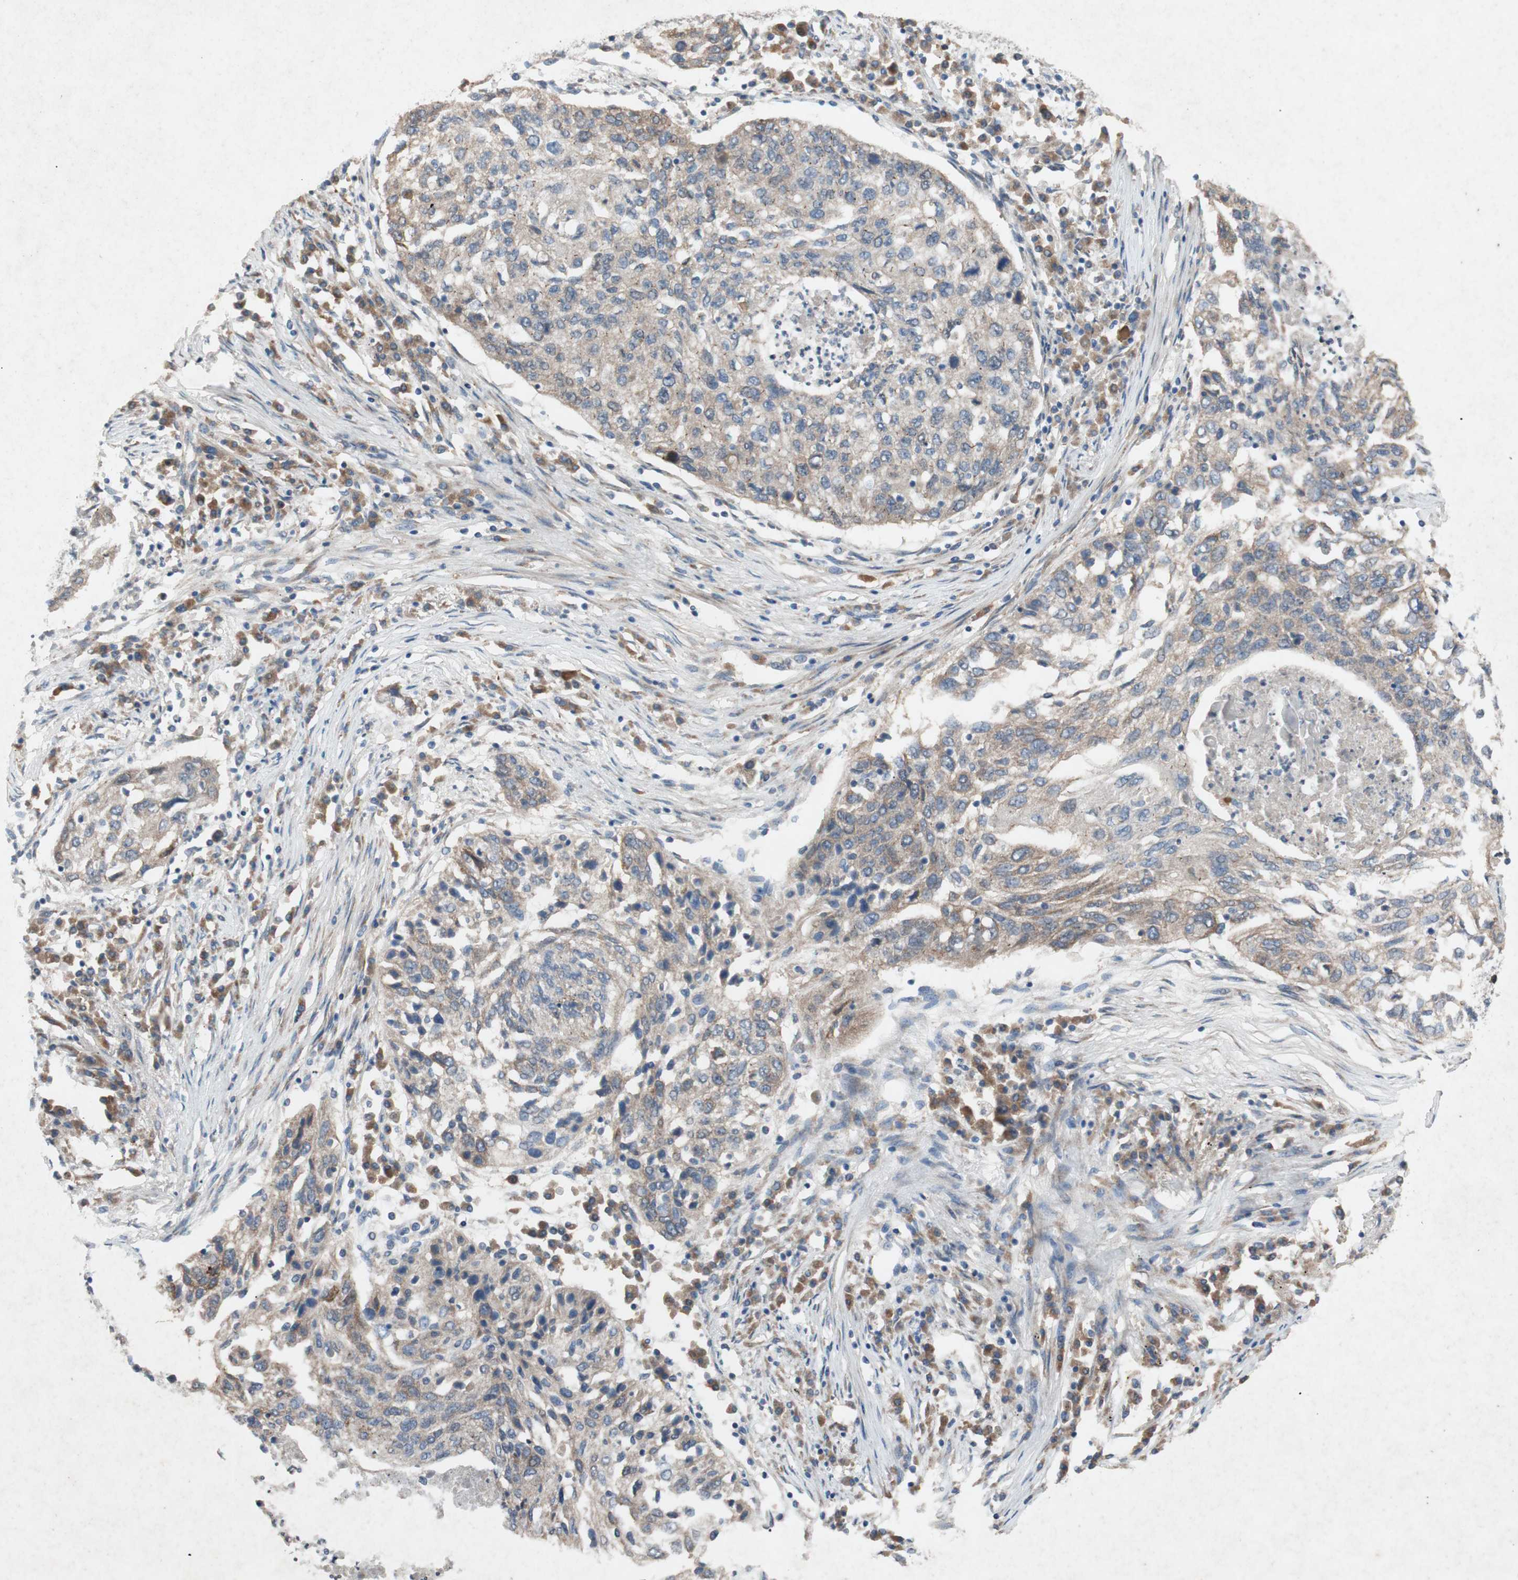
{"staining": {"intensity": "weak", "quantity": ">75%", "location": "cytoplasmic/membranous"}, "tissue": "lung cancer", "cell_type": "Tumor cells", "image_type": "cancer", "snomed": [{"axis": "morphology", "description": "Squamous cell carcinoma, NOS"}, {"axis": "topography", "description": "Lung"}], "caption": "A micrograph of lung cancer stained for a protein shows weak cytoplasmic/membranous brown staining in tumor cells.", "gene": "ADD2", "patient": {"sex": "female", "age": 63}}